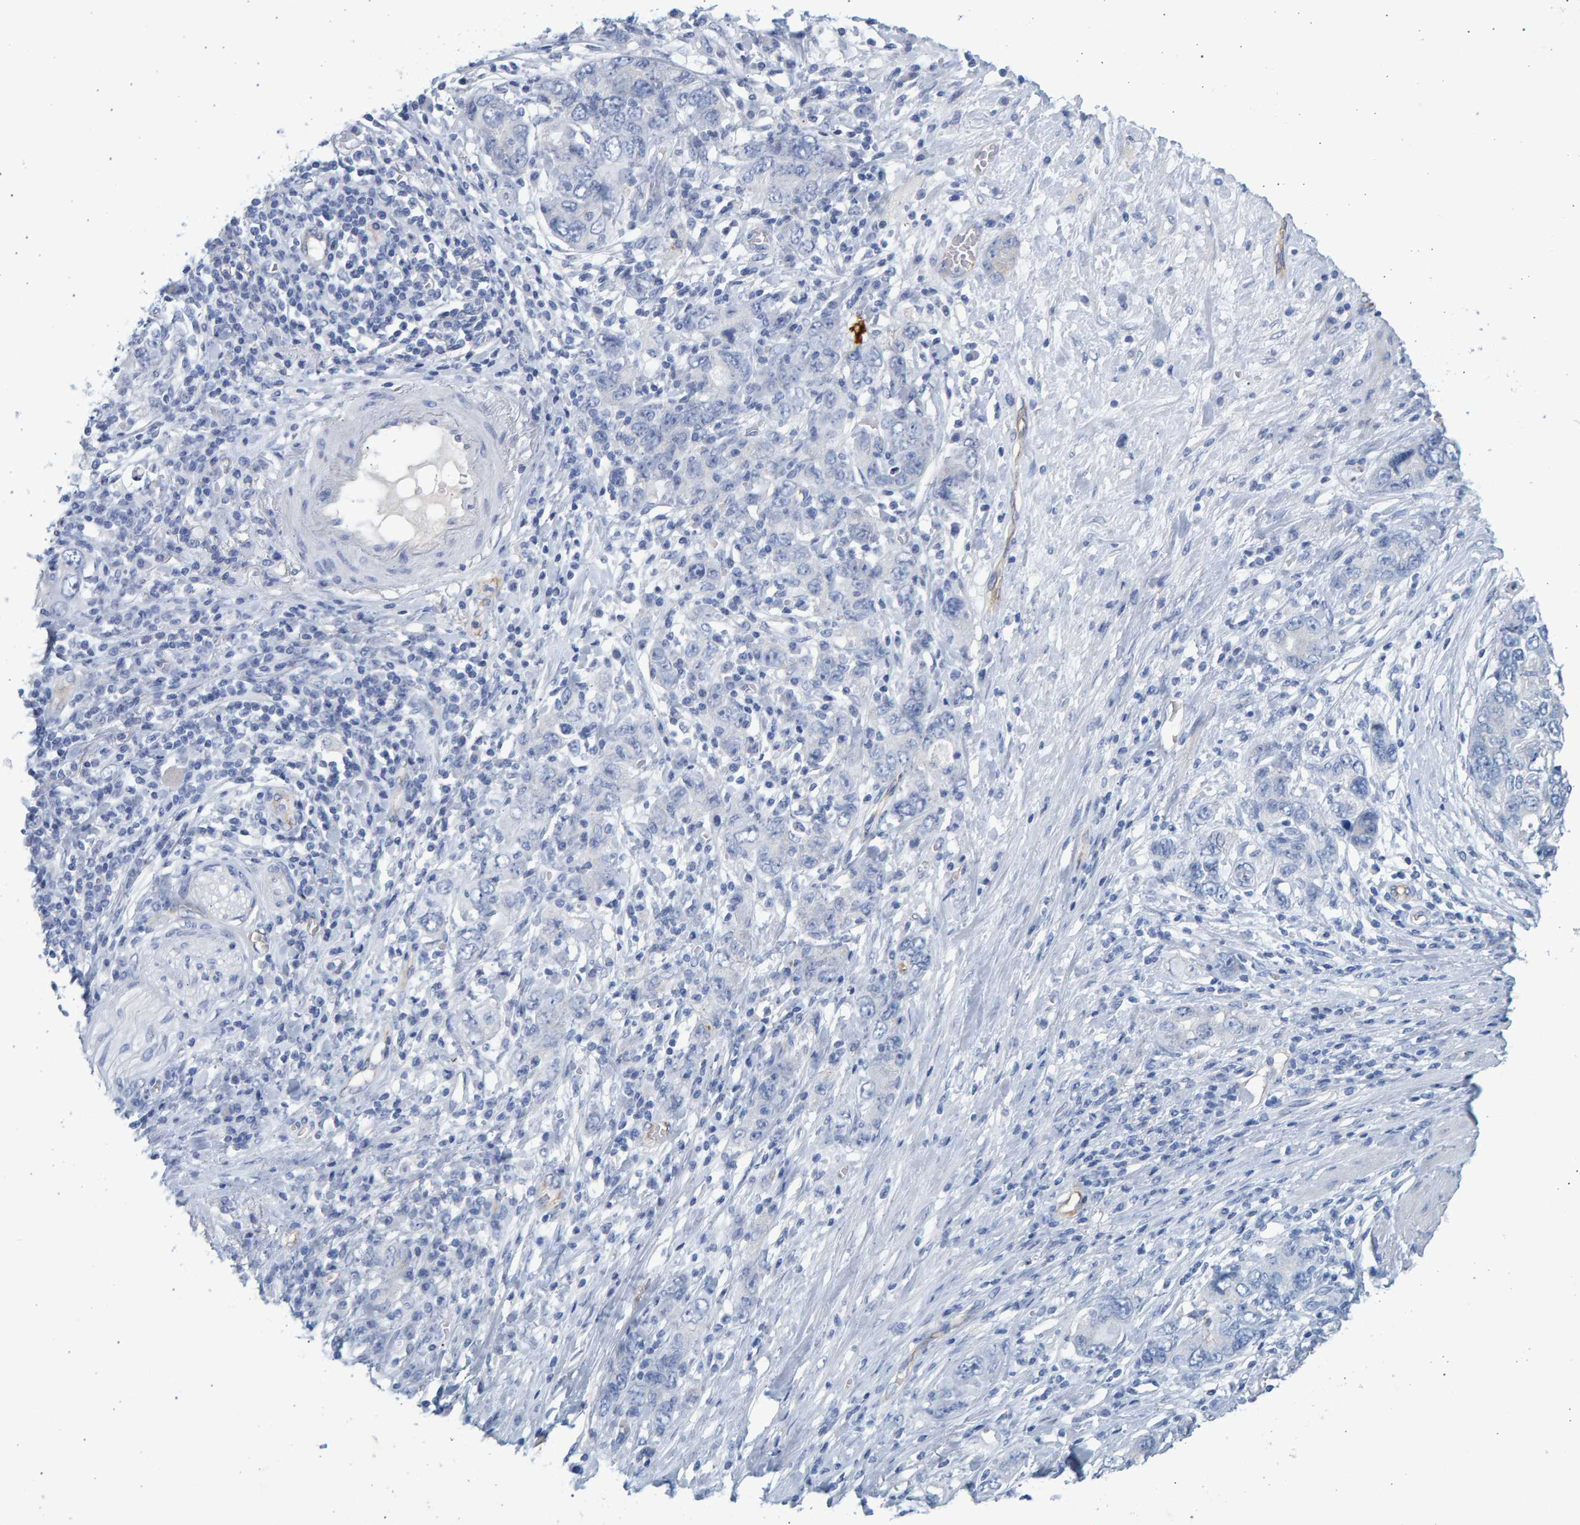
{"staining": {"intensity": "negative", "quantity": "none", "location": "none"}, "tissue": "stomach cancer", "cell_type": "Tumor cells", "image_type": "cancer", "snomed": [{"axis": "morphology", "description": "Adenocarcinoma, NOS"}, {"axis": "topography", "description": "Stomach, lower"}], "caption": "DAB immunohistochemical staining of human stomach cancer (adenocarcinoma) reveals no significant staining in tumor cells. (Stains: DAB immunohistochemistry (IHC) with hematoxylin counter stain, Microscopy: brightfield microscopy at high magnification).", "gene": "SLC34A3", "patient": {"sex": "female", "age": 93}}